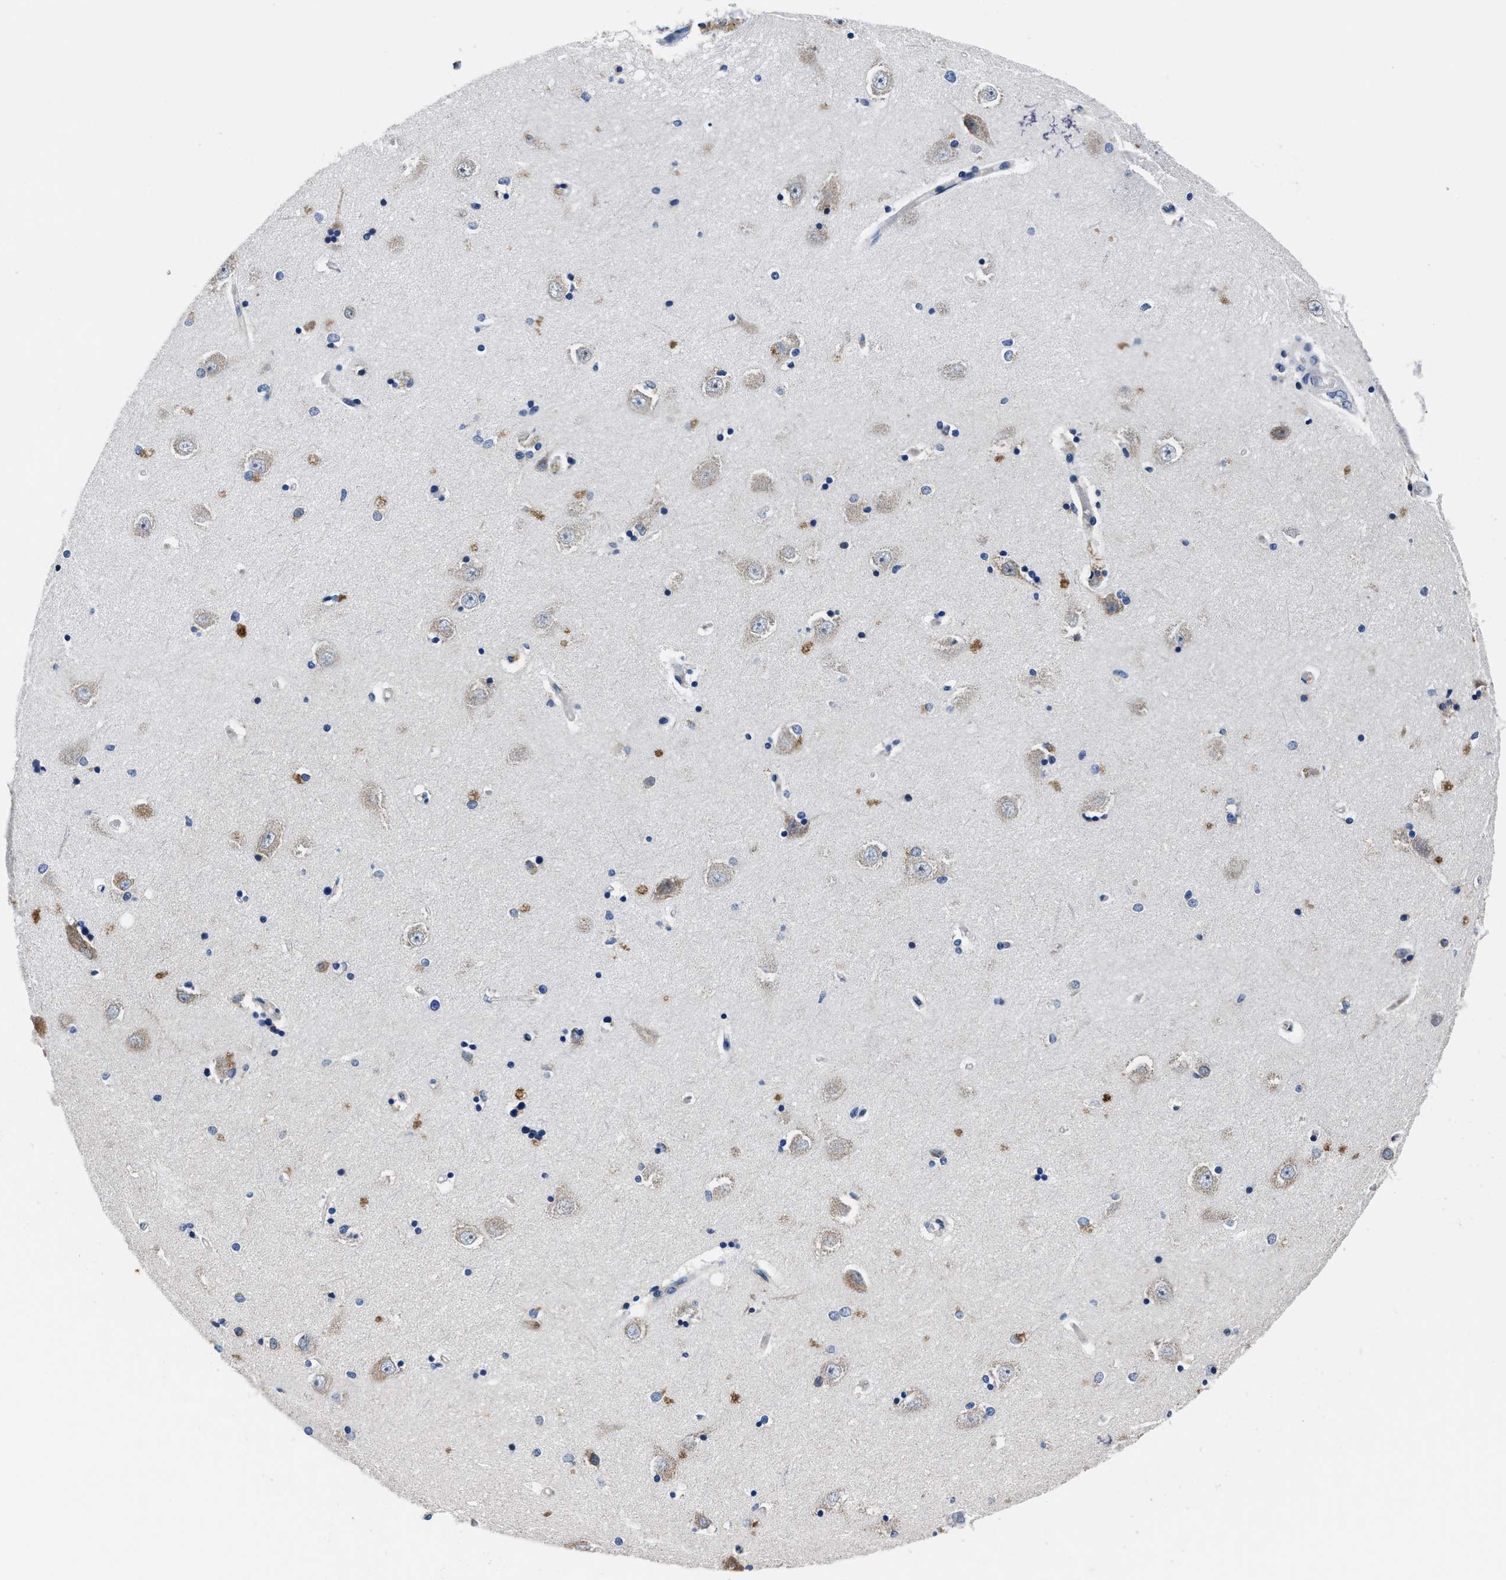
{"staining": {"intensity": "negative", "quantity": "none", "location": "none"}, "tissue": "hippocampus", "cell_type": "Glial cells", "image_type": "normal", "snomed": [{"axis": "morphology", "description": "Normal tissue, NOS"}, {"axis": "topography", "description": "Hippocampus"}], "caption": "Immunohistochemistry of unremarkable hippocampus reveals no staining in glial cells.", "gene": "GHITM", "patient": {"sex": "male", "age": 45}}